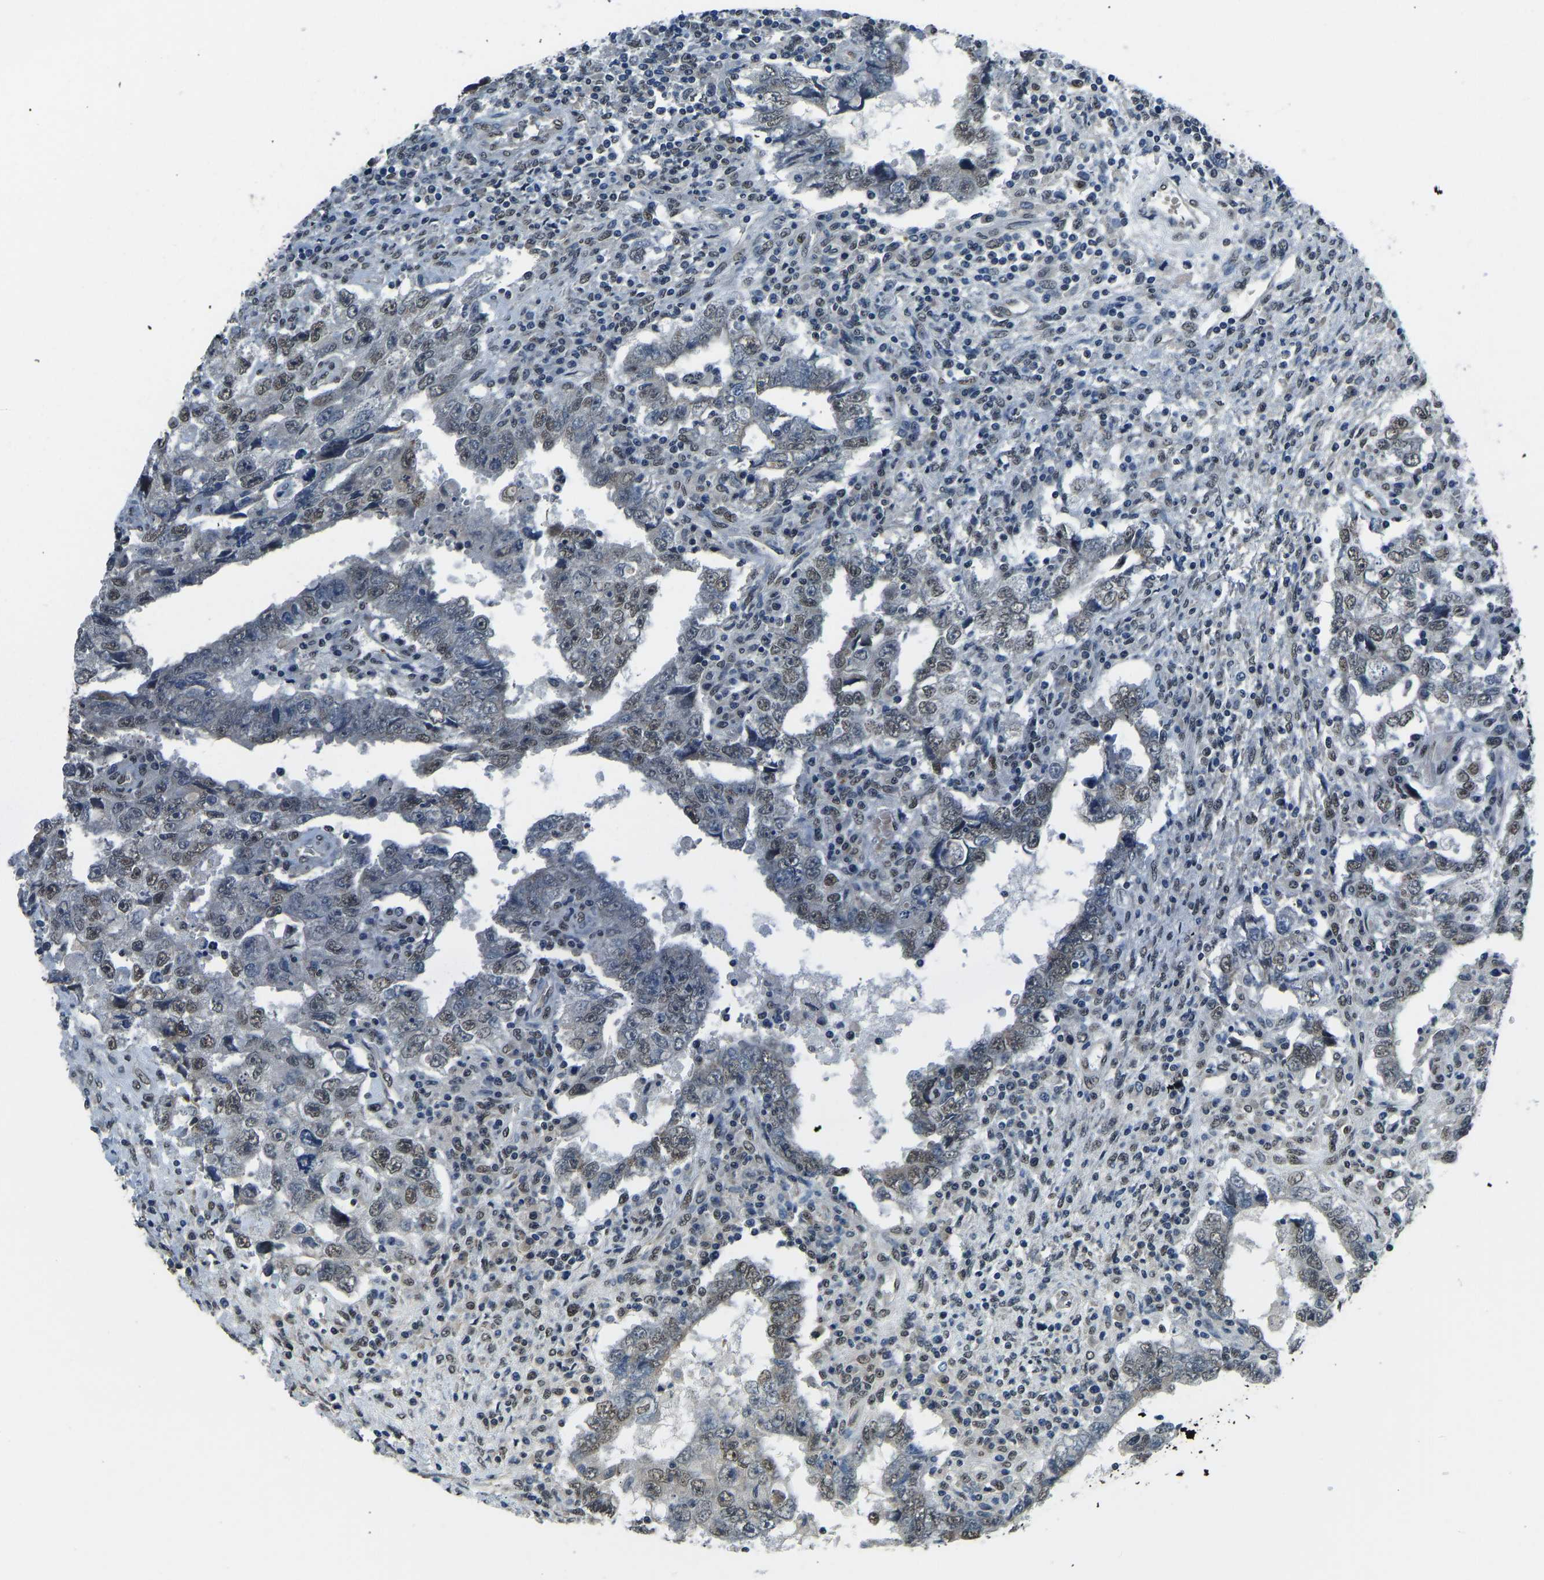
{"staining": {"intensity": "weak", "quantity": "25%-75%", "location": "nuclear"}, "tissue": "testis cancer", "cell_type": "Tumor cells", "image_type": "cancer", "snomed": [{"axis": "morphology", "description": "Carcinoma, Embryonal, NOS"}, {"axis": "topography", "description": "Testis"}], "caption": "Weak nuclear staining for a protein is appreciated in about 25%-75% of tumor cells of testis embryonal carcinoma using immunohistochemistry.", "gene": "FOS", "patient": {"sex": "male", "age": 26}}